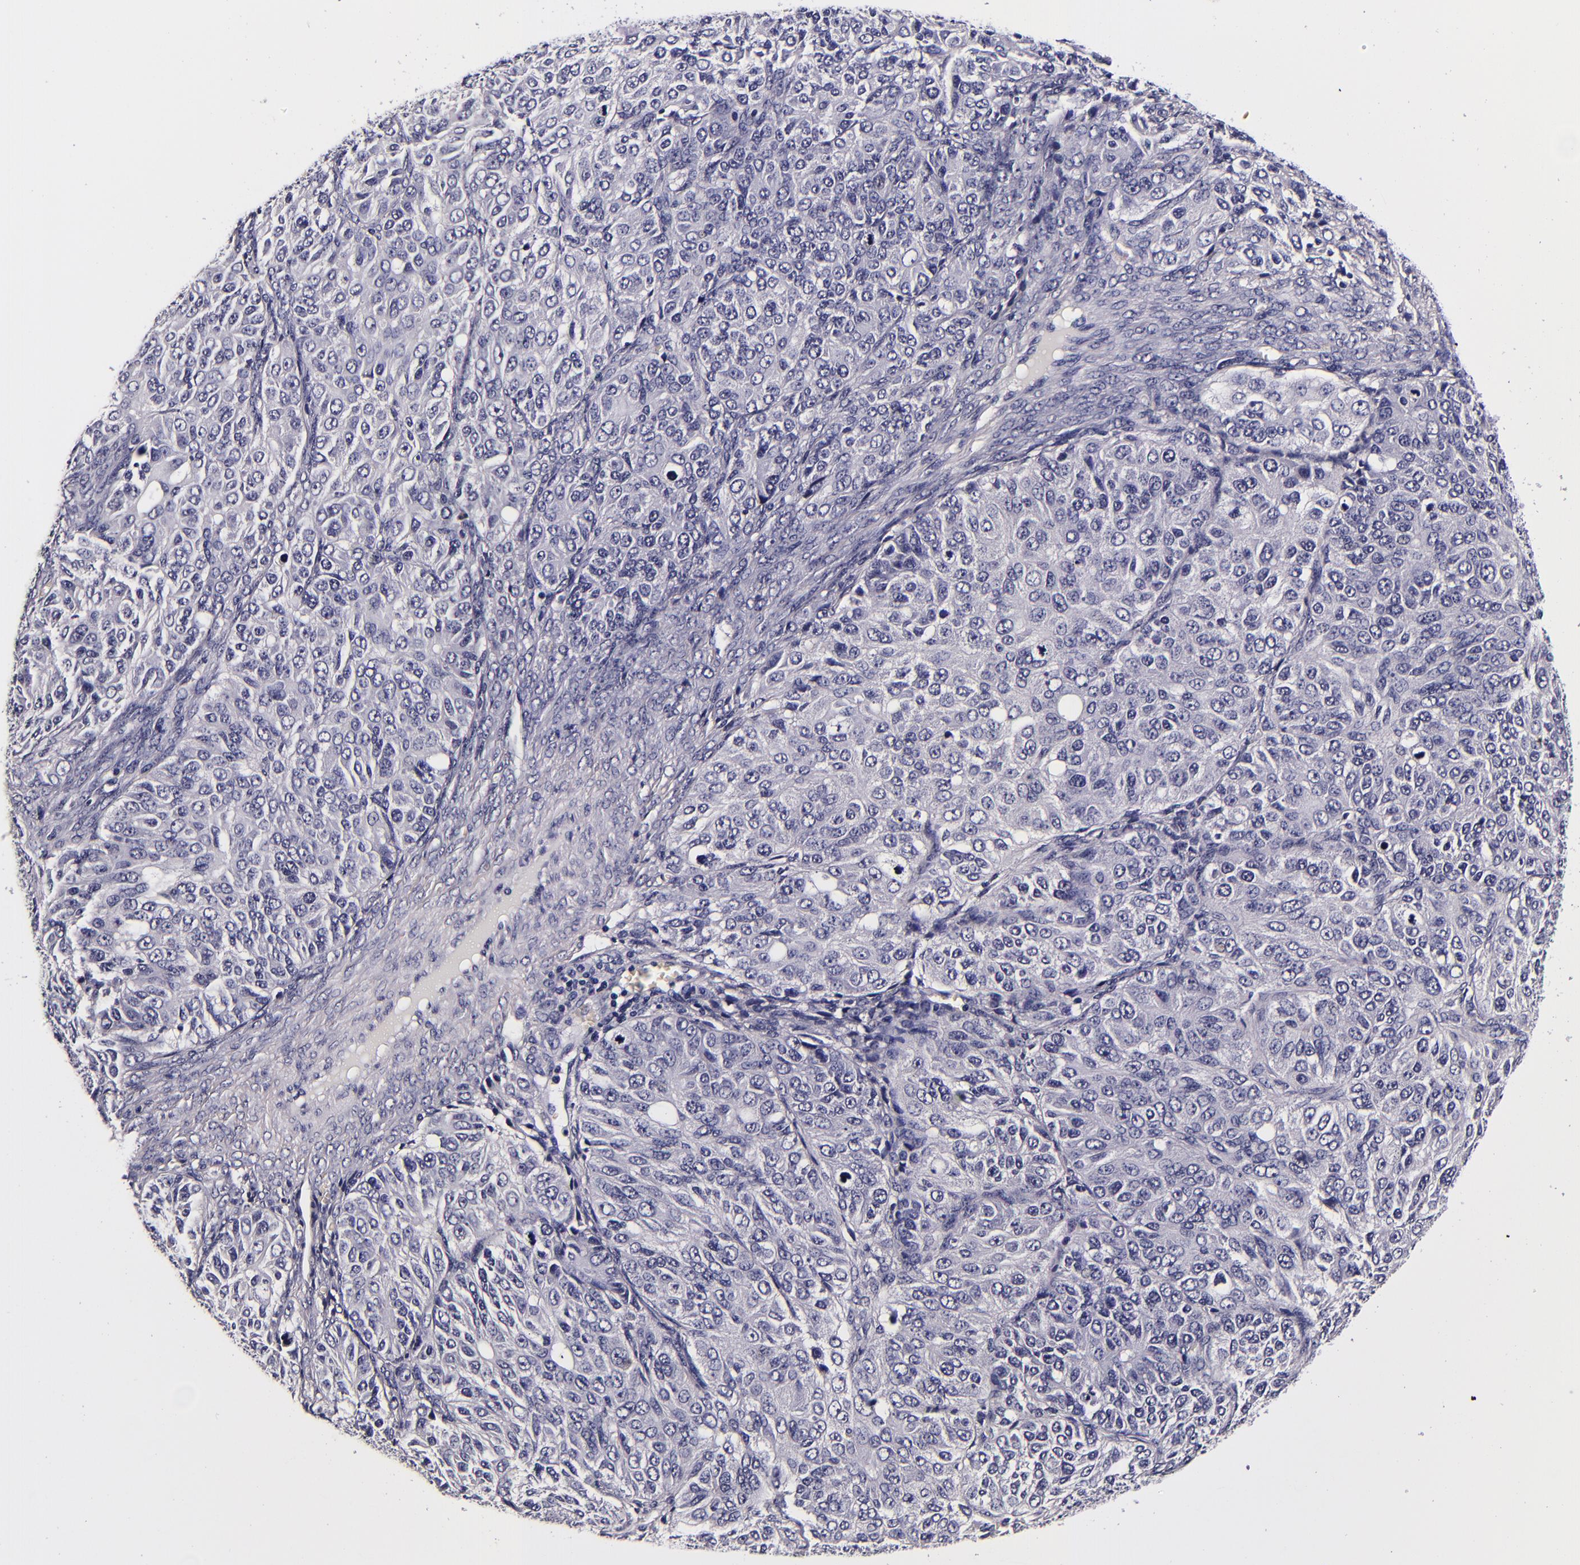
{"staining": {"intensity": "negative", "quantity": "none", "location": "none"}, "tissue": "ovarian cancer", "cell_type": "Tumor cells", "image_type": "cancer", "snomed": [{"axis": "morphology", "description": "Carcinoma, endometroid"}, {"axis": "topography", "description": "Ovary"}], "caption": "Immunohistochemistry micrograph of endometroid carcinoma (ovarian) stained for a protein (brown), which shows no staining in tumor cells. The staining is performed using DAB (3,3'-diaminobenzidine) brown chromogen with nuclei counter-stained in using hematoxylin.", "gene": "FBN1", "patient": {"sex": "female", "age": 51}}